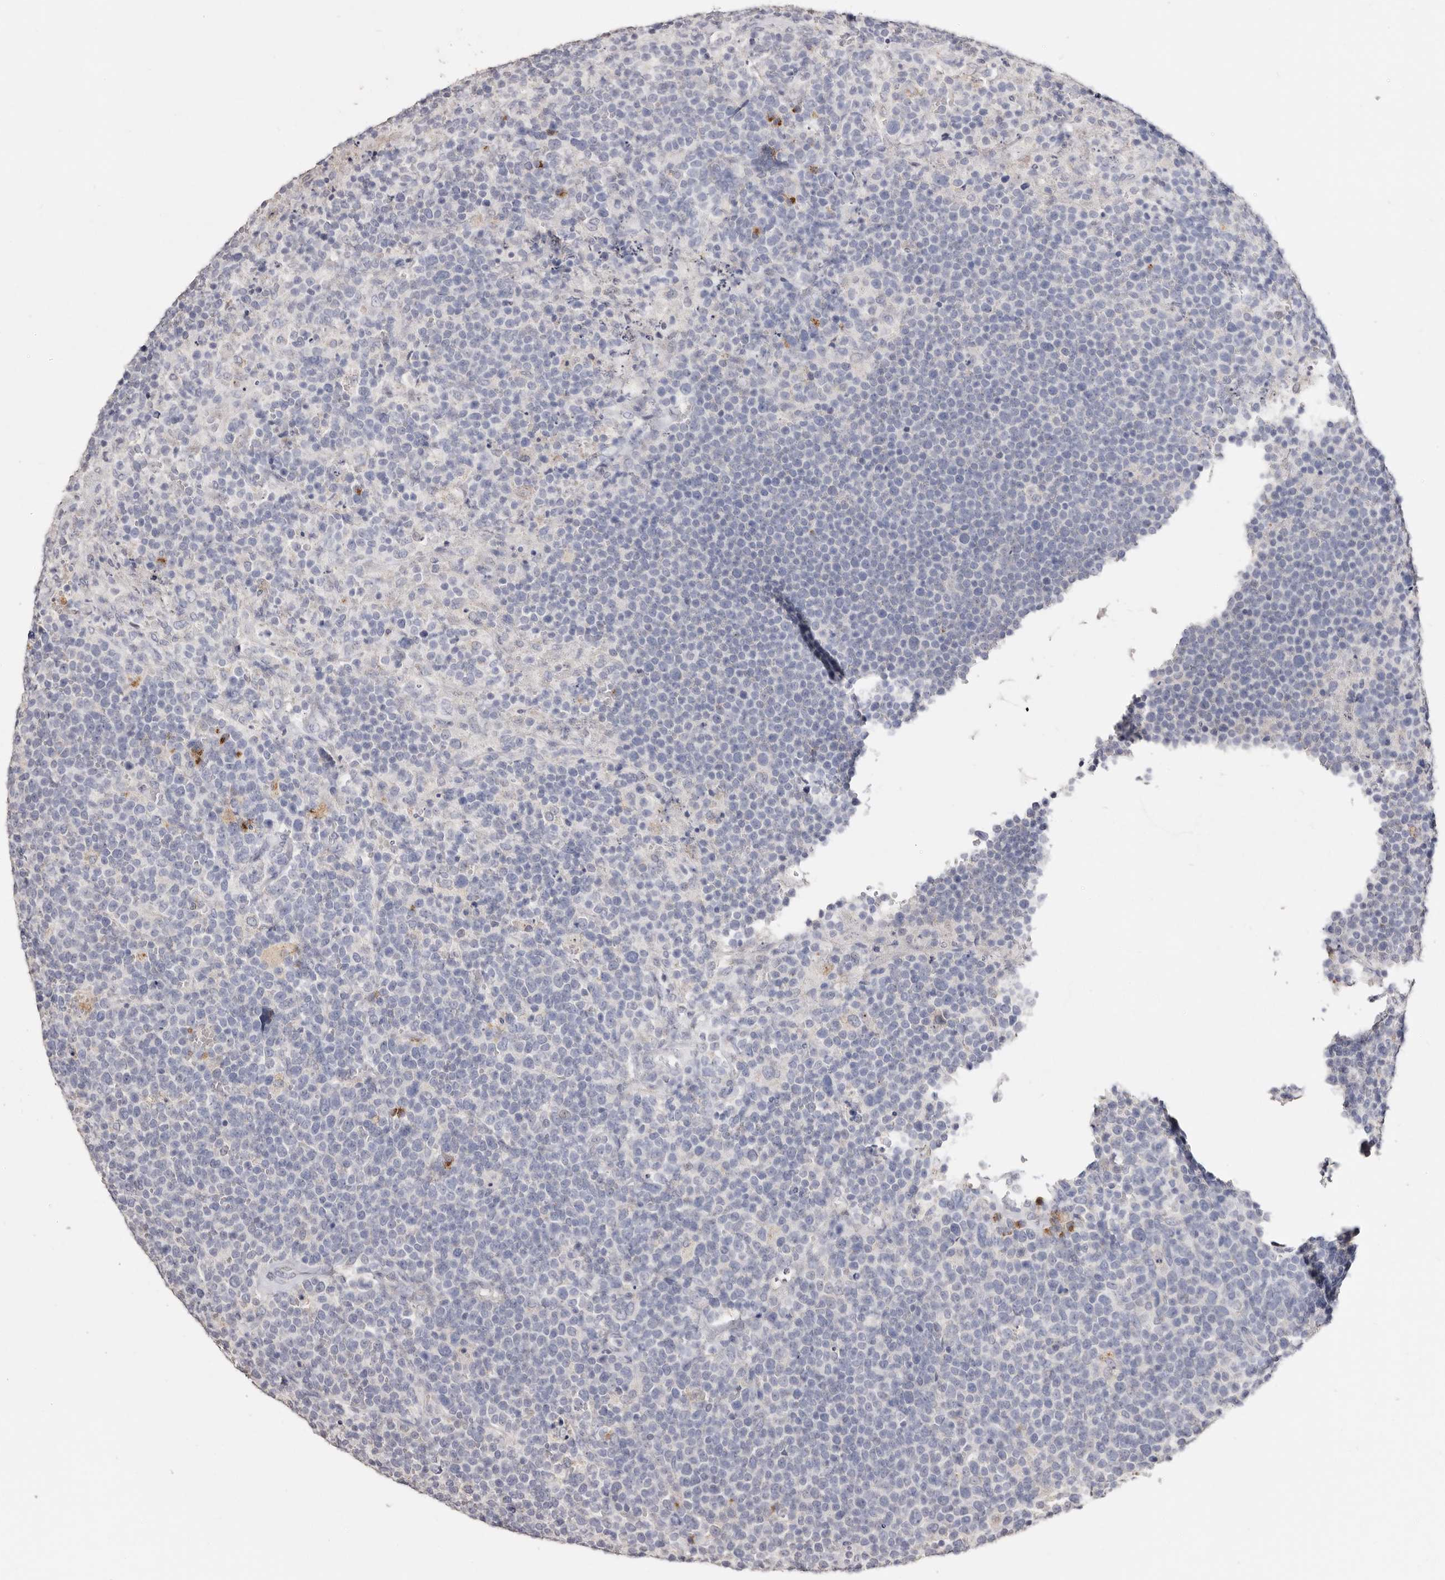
{"staining": {"intensity": "negative", "quantity": "none", "location": "none"}, "tissue": "lymphoma", "cell_type": "Tumor cells", "image_type": "cancer", "snomed": [{"axis": "morphology", "description": "Malignant lymphoma, non-Hodgkin's type, High grade"}, {"axis": "topography", "description": "Lymph node"}], "caption": "Immunohistochemical staining of human malignant lymphoma, non-Hodgkin's type (high-grade) demonstrates no significant expression in tumor cells. (Stains: DAB (3,3'-diaminobenzidine) immunohistochemistry (IHC) with hematoxylin counter stain, Microscopy: brightfield microscopy at high magnification).", "gene": "LGALS7B", "patient": {"sex": "male", "age": 61}}